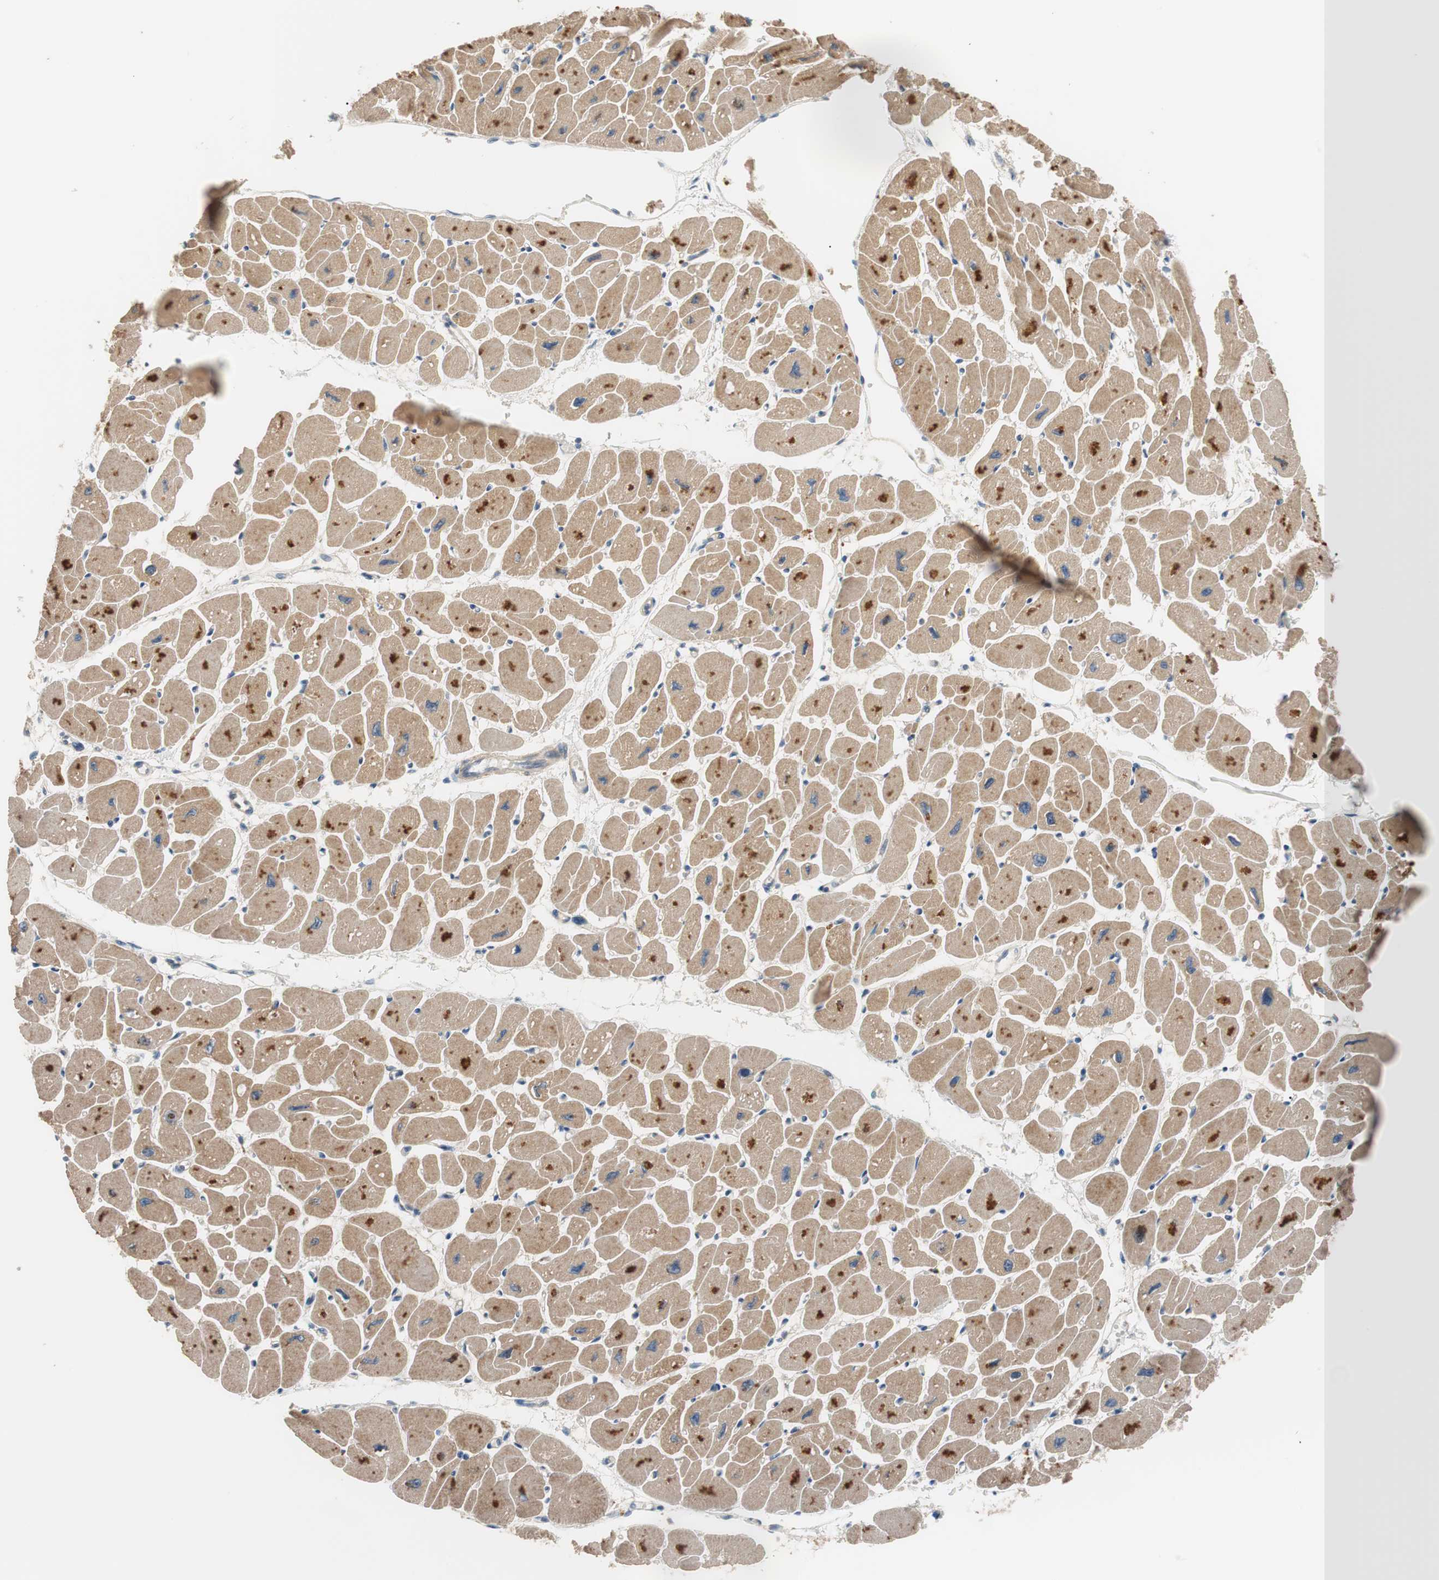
{"staining": {"intensity": "moderate", "quantity": ">75%", "location": "cytoplasmic/membranous"}, "tissue": "heart muscle", "cell_type": "Cardiomyocytes", "image_type": "normal", "snomed": [{"axis": "morphology", "description": "Normal tissue, NOS"}, {"axis": "topography", "description": "Heart"}], "caption": "High-magnification brightfield microscopy of unremarkable heart muscle stained with DAB (brown) and counterstained with hematoxylin (blue). cardiomyocytes exhibit moderate cytoplasmic/membranous expression is seen in about>75% of cells. The protein is shown in brown color, while the nuclei are stained blue.", "gene": "FADS2", "patient": {"sex": "female", "age": 54}}